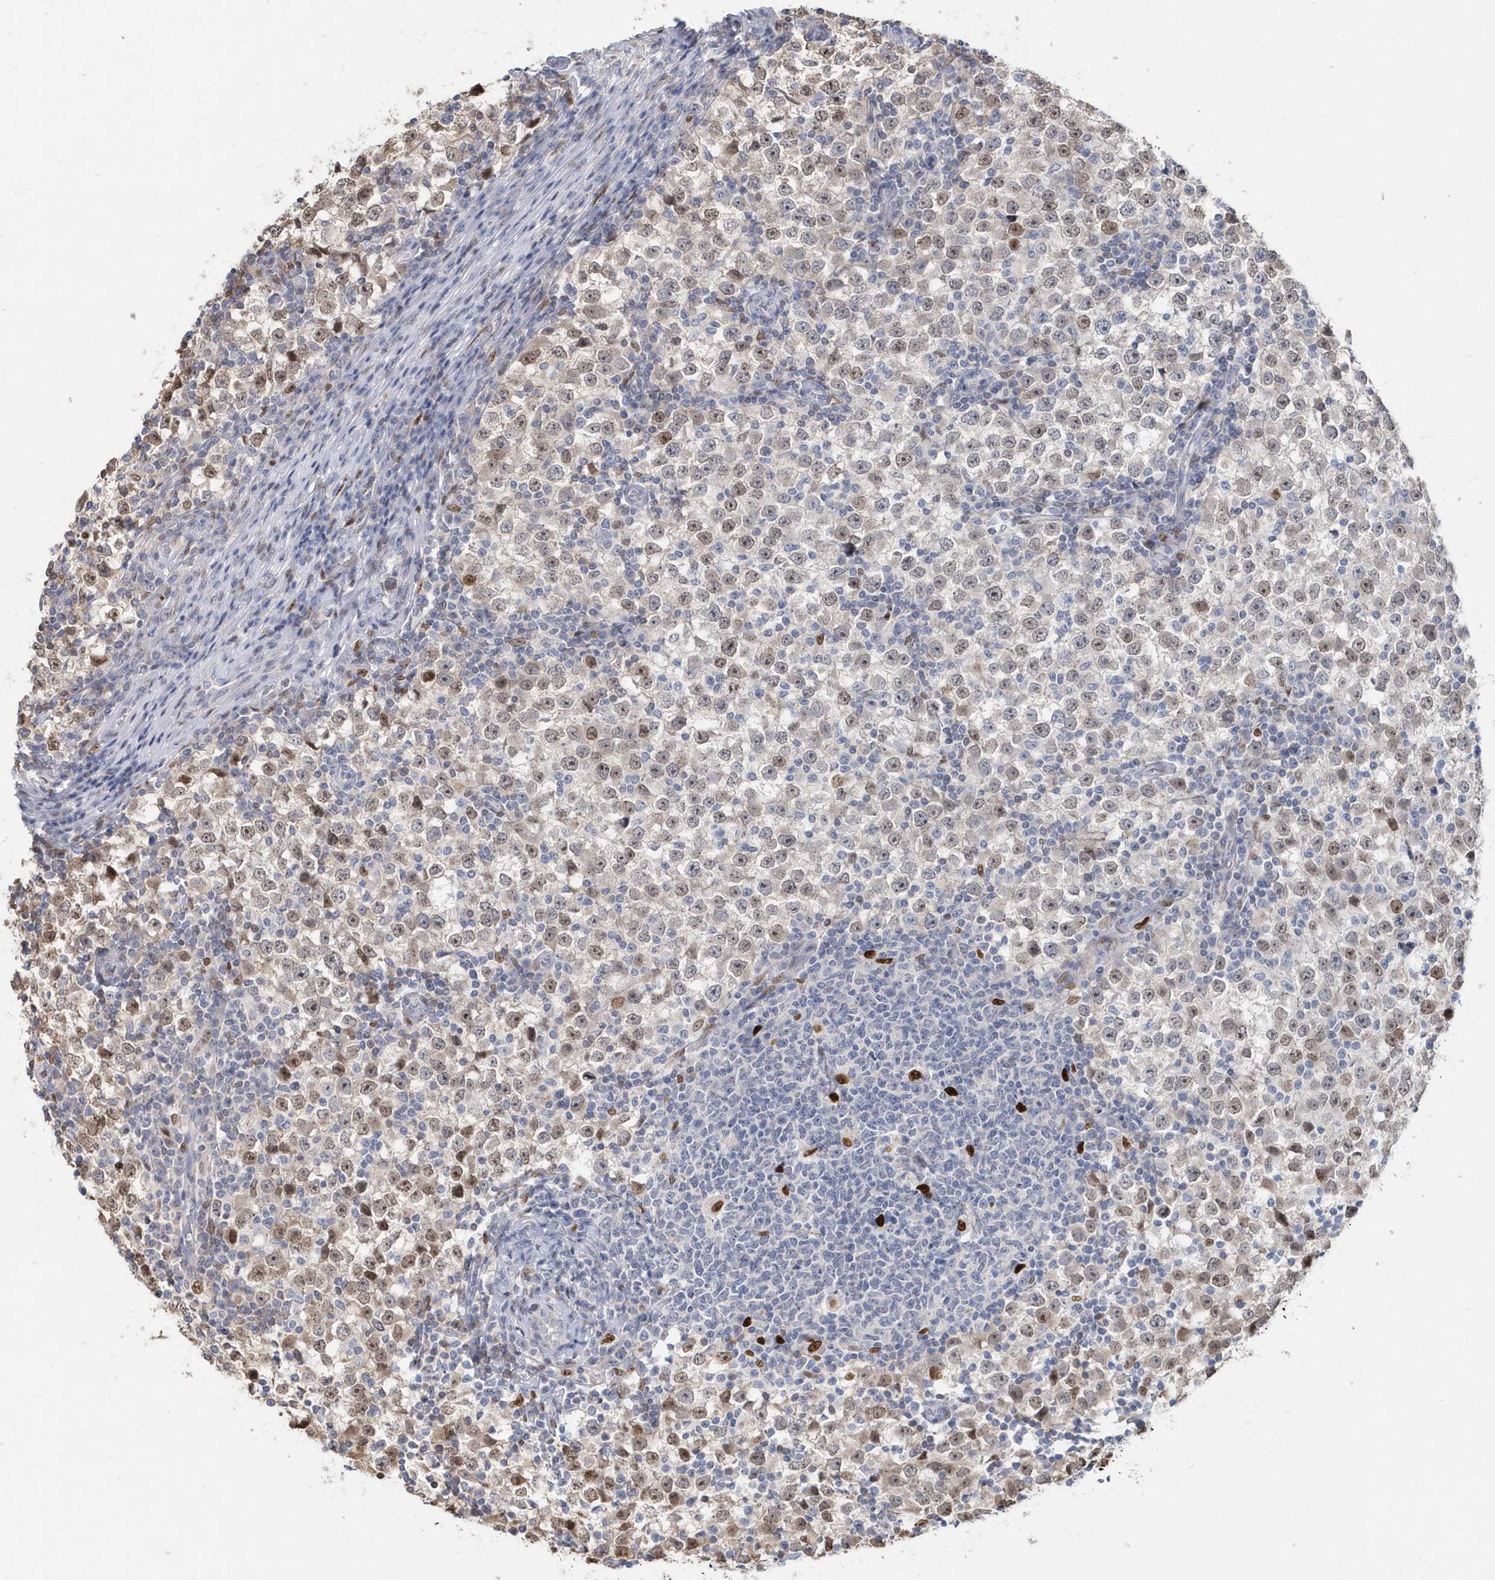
{"staining": {"intensity": "moderate", "quantity": "25%-75%", "location": "nuclear"}, "tissue": "testis cancer", "cell_type": "Tumor cells", "image_type": "cancer", "snomed": [{"axis": "morphology", "description": "Seminoma, NOS"}, {"axis": "topography", "description": "Testis"}], "caption": "Immunohistochemistry (IHC) image of testis seminoma stained for a protein (brown), which demonstrates medium levels of moderate nuclear staining in approximately 25%-75% of tumor cells.", "gene": "MACROH2A2", "patient": {"sex": "male", "age": 65}}